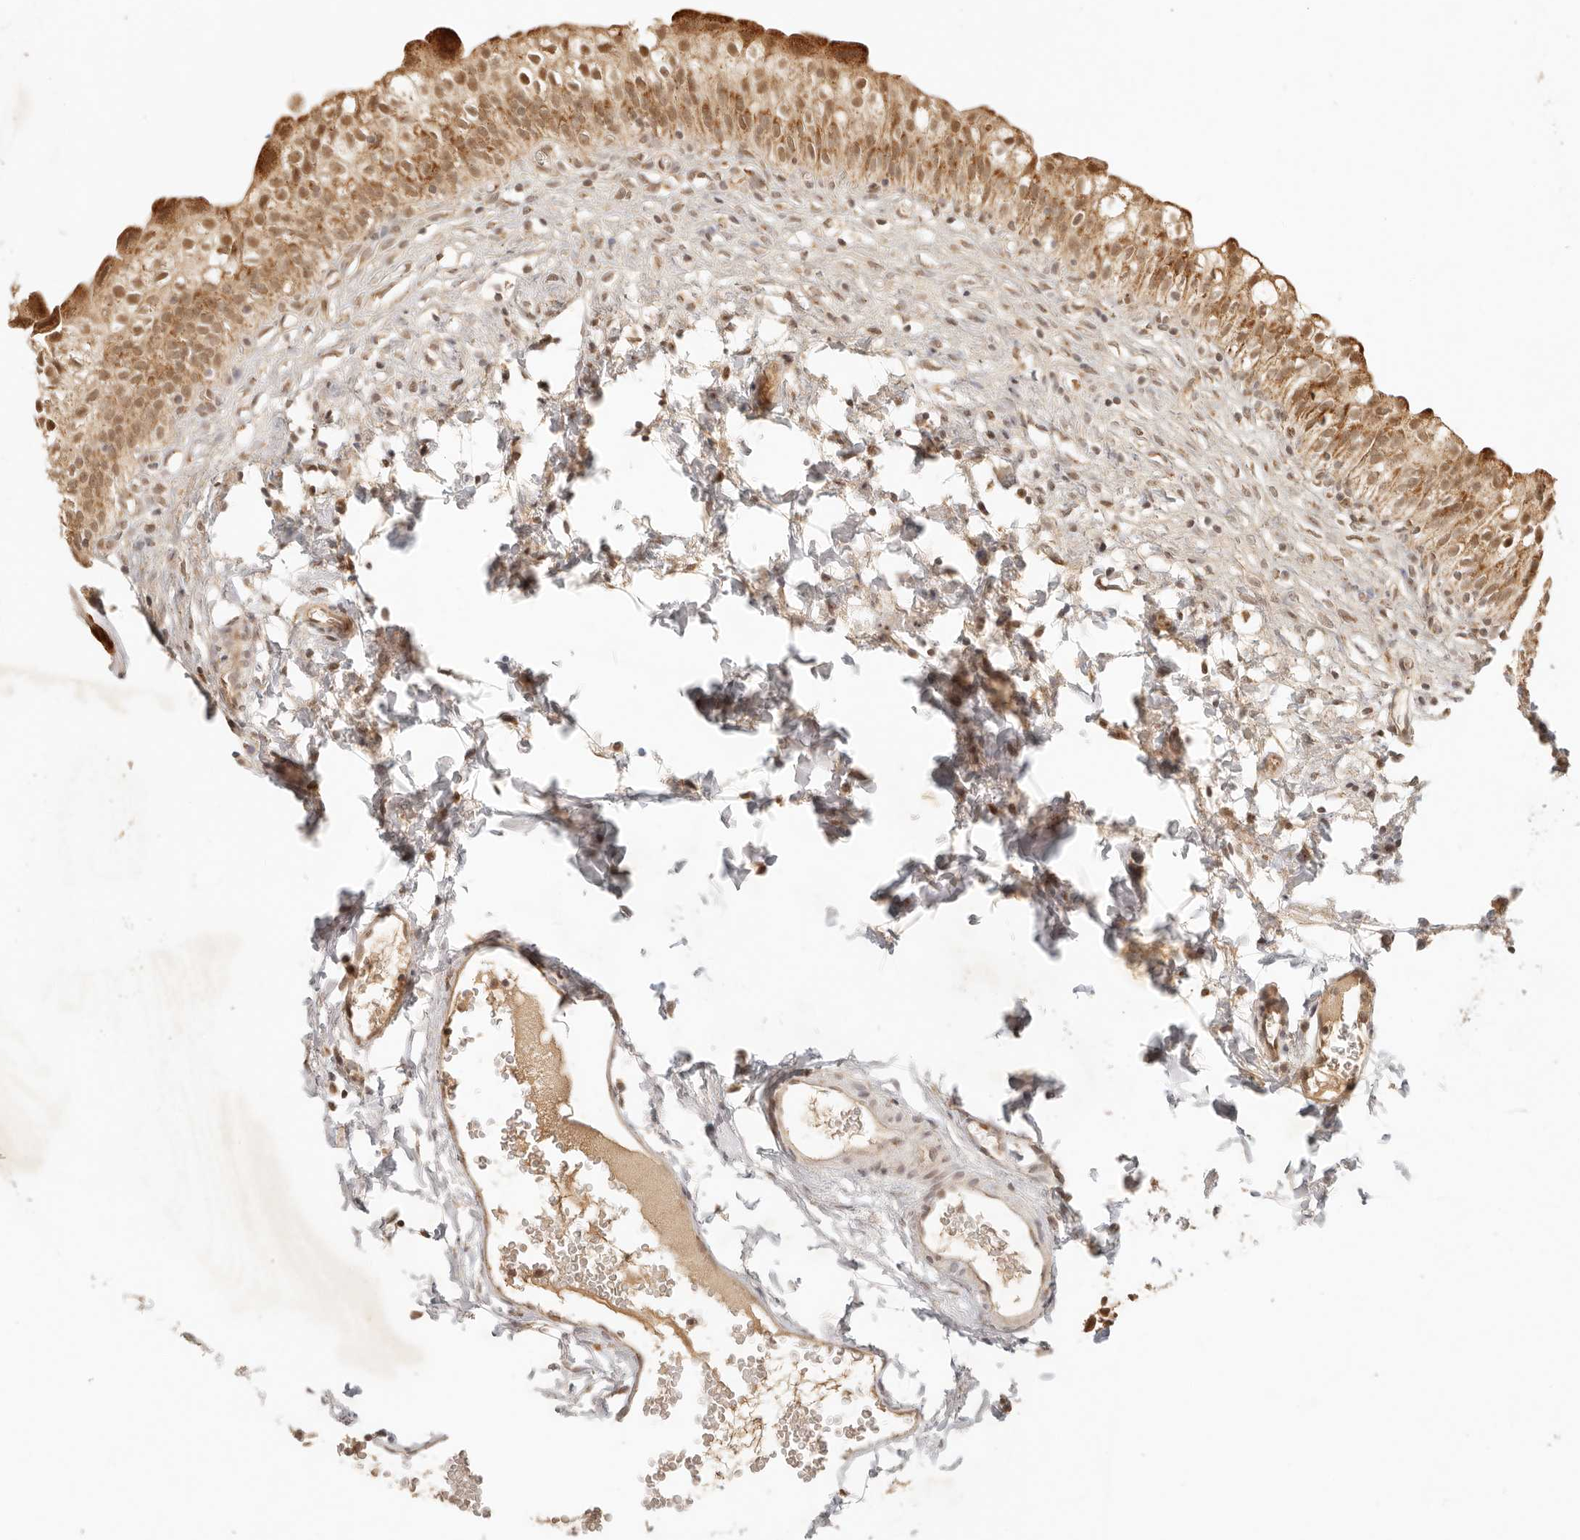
{"staining": {"intensity": "moderate", "quantity": ">75%", "location": "cytoplasmic/membranous,nuclear"}, "tissue": "urinary bladder", "cell_type": "Urothelial cells", "image_type": "normal", "snomed": [{"axis": "morphology", "description": "Normal tissue, NOS"}, {"axis": "topography", "description": "Urinary bladder"}], "caption": "Human urinary bladder stained for a protein (brown) demonstrates moderate cytoplasmic/membranous,nuclear positive staining in approximately >75% of urothelial cells.", "gene": "INTS11", "patient": {"sex": "male", "age": 55}}